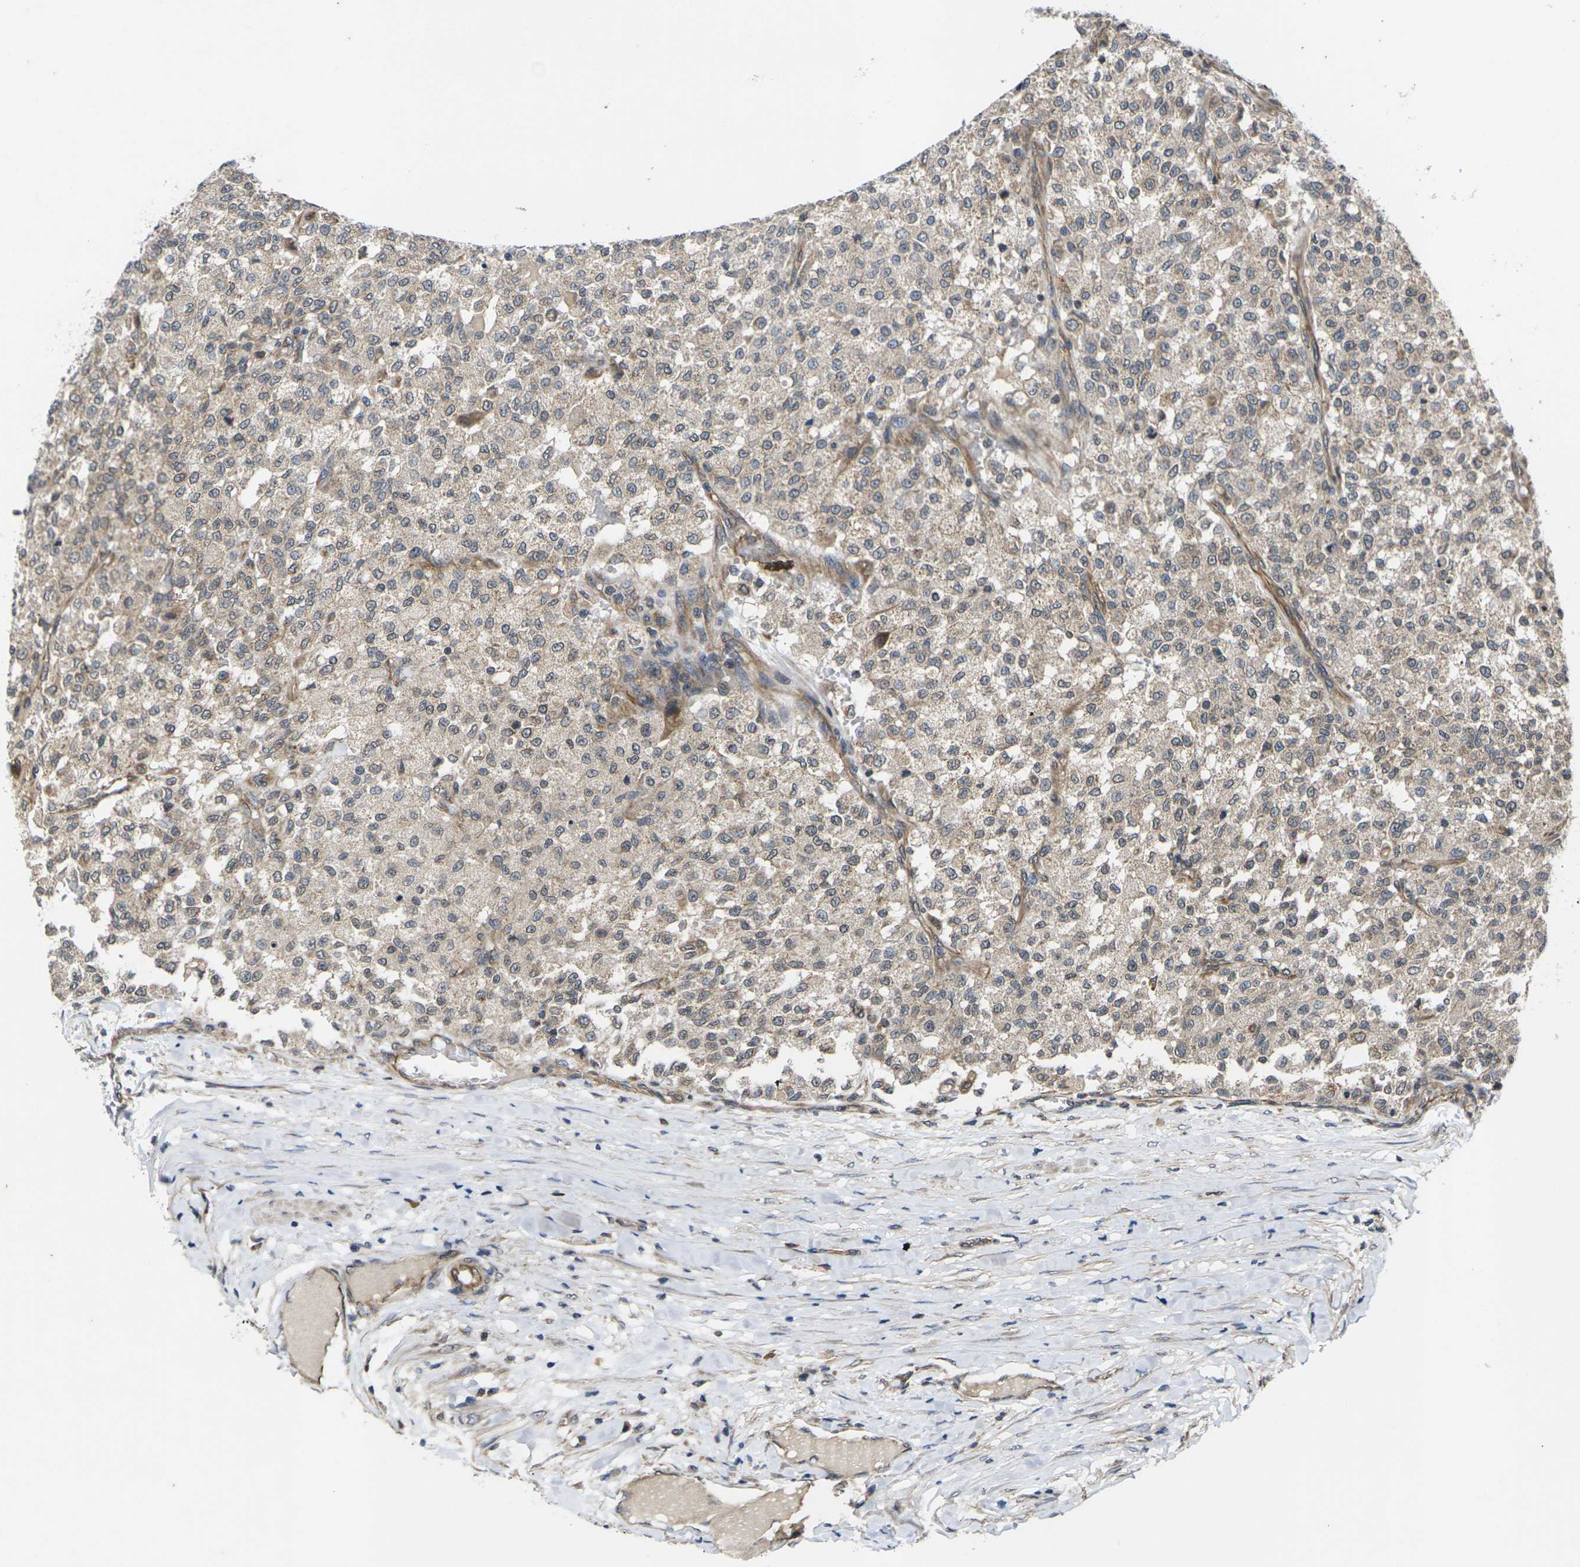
{"staining": {"intensity": "weak", "quantity": ">75%", "location": "cytoplasmic/membranous"}, "tissue": "testis cancer", "cell_type": "Tumor cells", "image_type": "cancer", "snomed": [{"axis": "morphology", "description": "Seminoma, NOS"}, {"axis": "topography", "description": "Testis"}], "caption": "Protein staining reveals weak cytoplasmic/membranous positivity in approximately >75% of tumor cells in testis cancer. Using DAB (brown) and hematoxylin (blue) stains, captured at high magnification using brightfield microscopy.", "gene": "DKK2", "patient": {"sex": "male", "age": 59}}